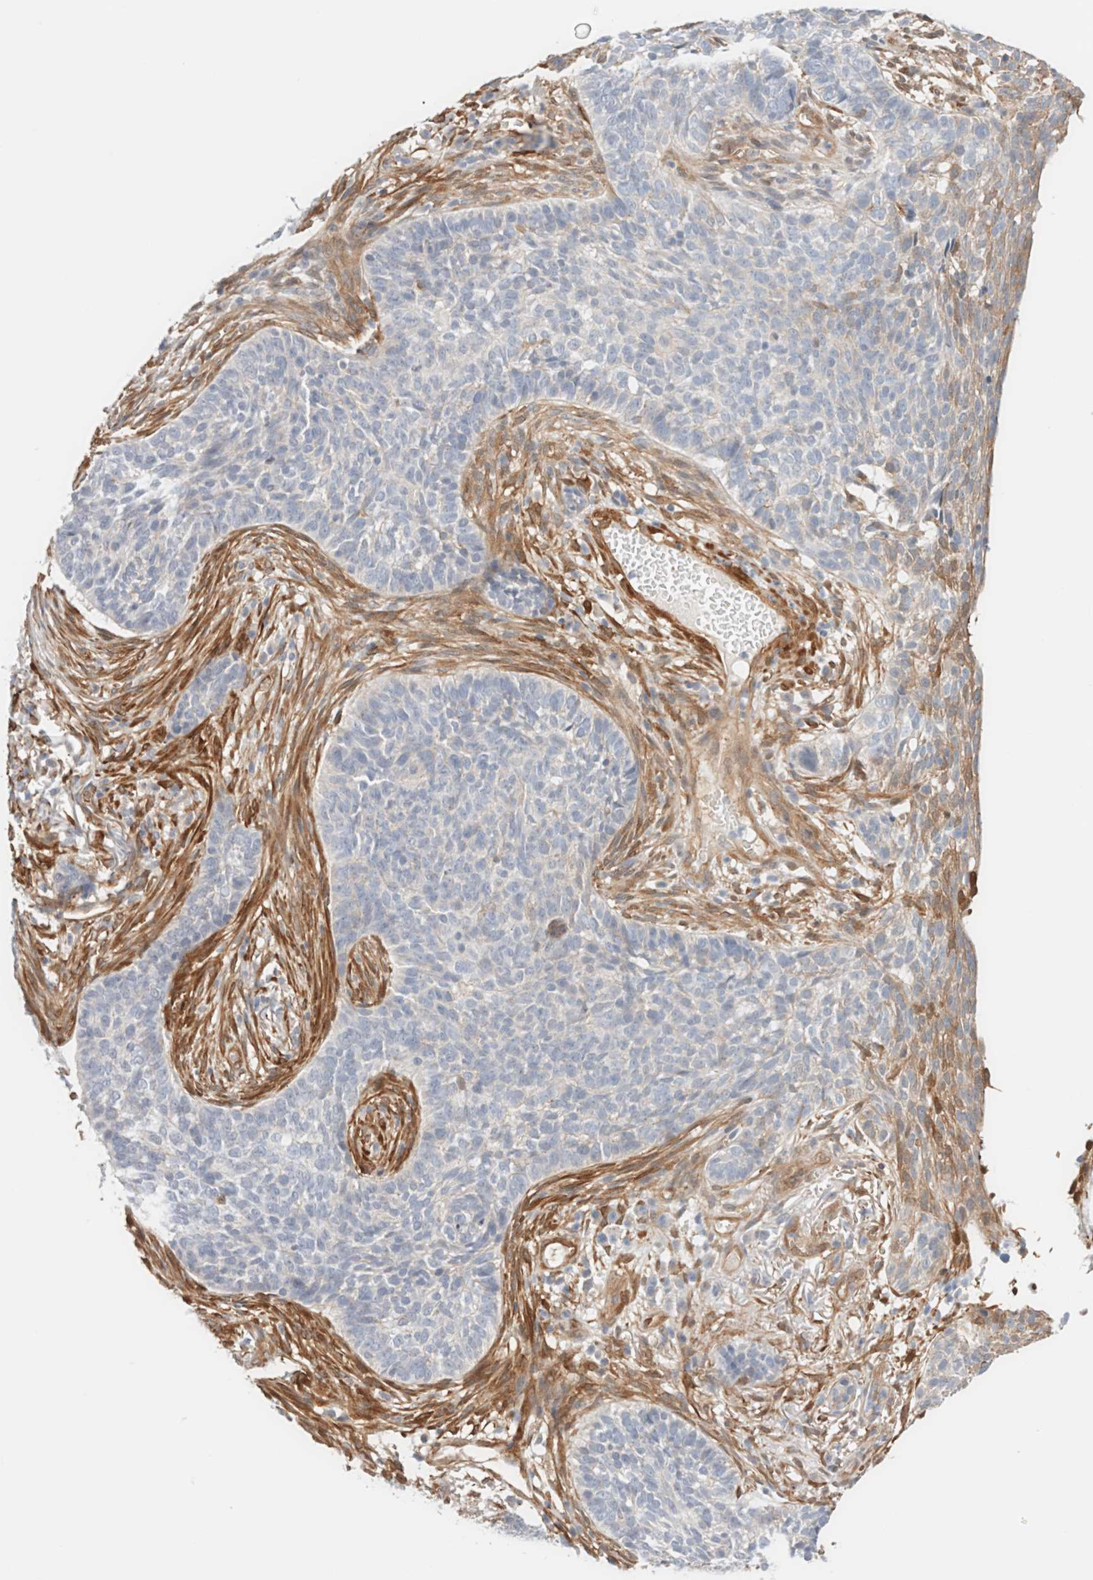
{"staining": {"intensity": "negative", "quantity": "none", "location": "none"}, "tissue": "skin cancer", "cell_type": "Tumor cells", "image_type": "cancer", "snomed": [{"axis": "morphology", "description": "Basal cell carcinoma"}, {"axis": "topography", "description": "Skin"}], "caption": "A high-resolution image shows immunohistochemistry (IHC) staining of skin basal cell carcinoma, which reveals no significant expression in tumor cells. (DAB (3,3'-diaminobenzidine) immunohistochemistry, high magnification).", "gene": "LMCD1", "patient": {"sex": "male", "age": 85}}